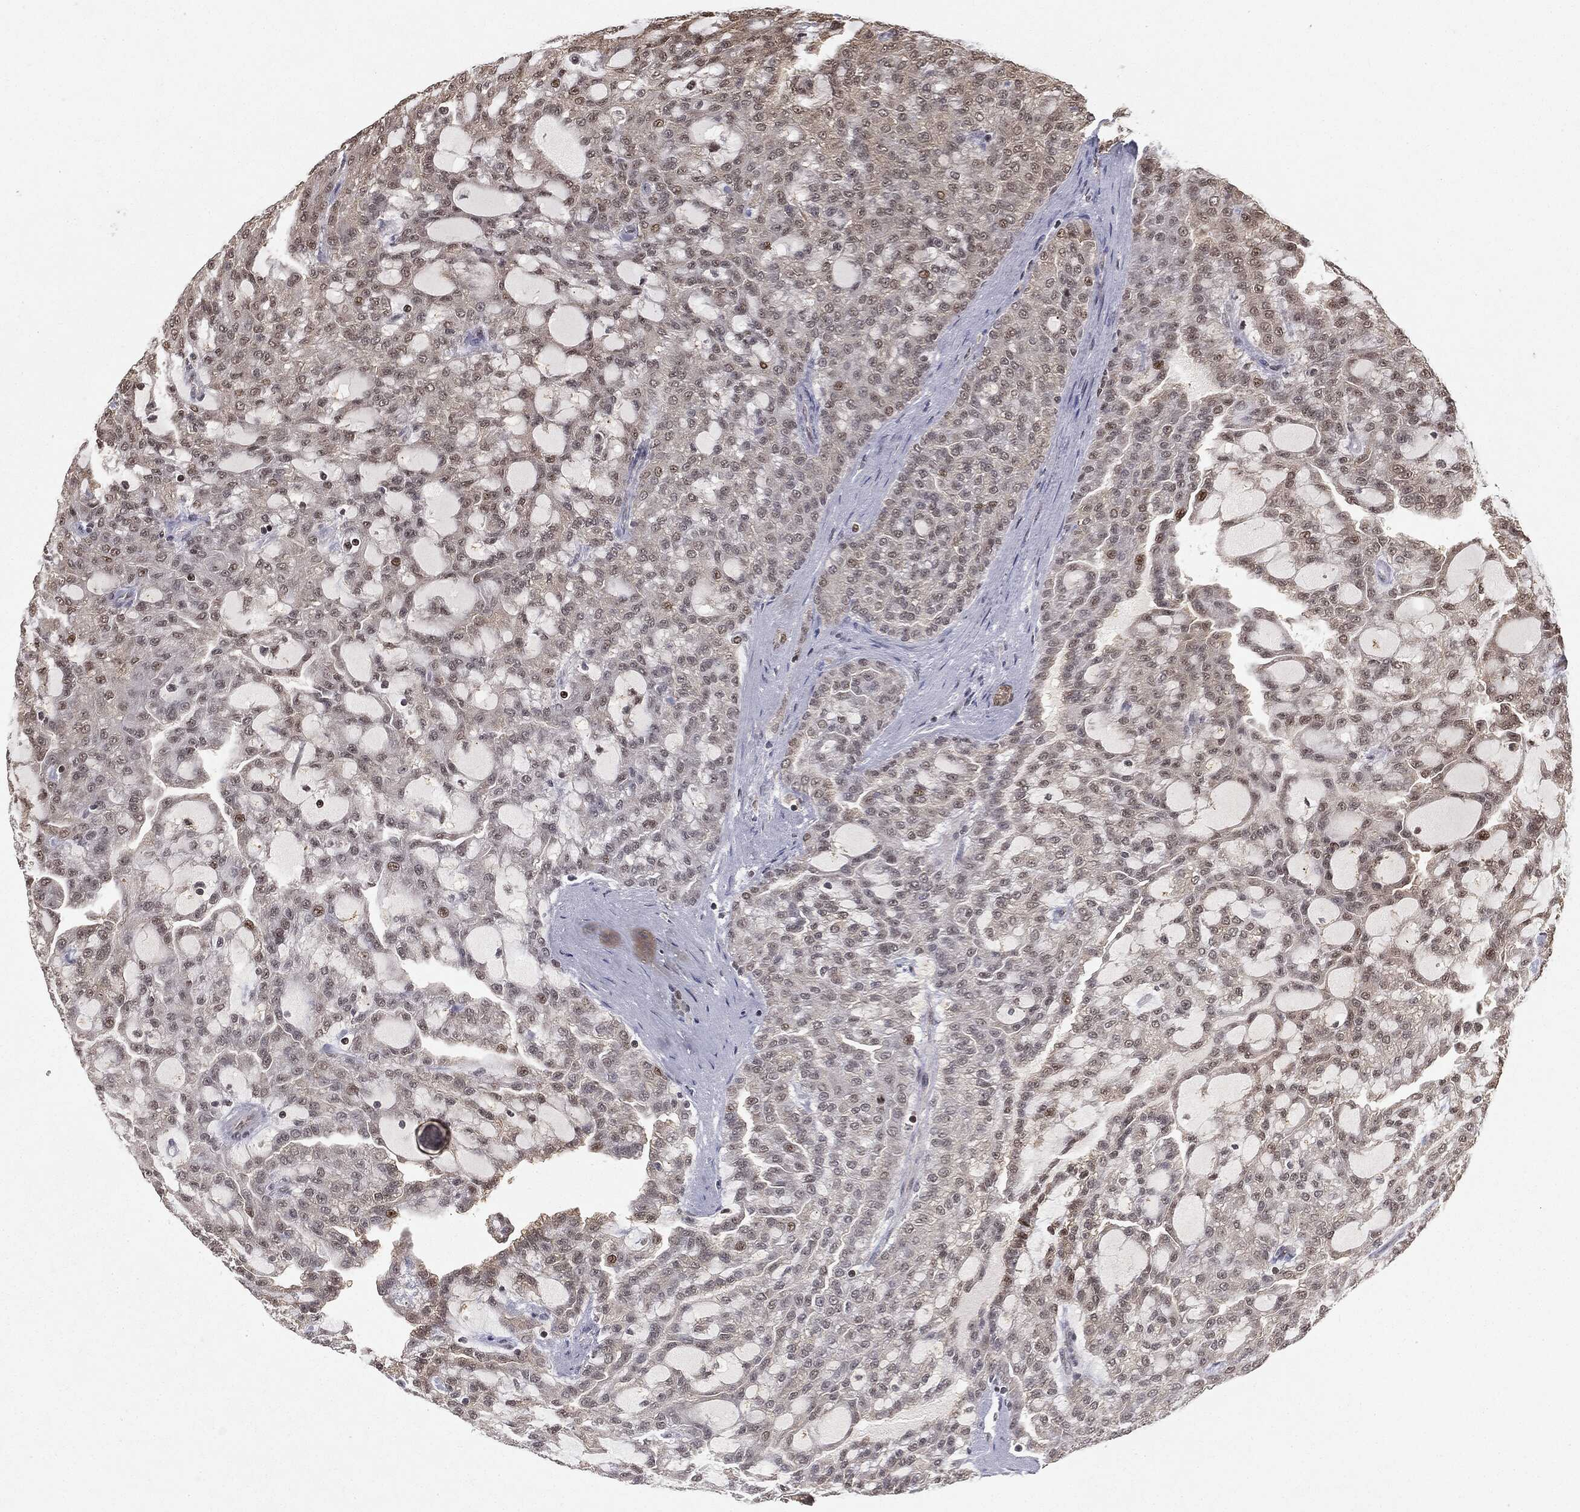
{"staining": {"intensity": "weak", "quantity": "<25%", "location": "nuclear"}, "tissue": "renal cancer", "cell_type": "Tumor cells", "image_type": "cancer", "snomed": [{"axis": "morphology", "description": "Adenocarcinoma, NOS"}, {"axis": "topography", "description": "Kidney"}], "caption": "Tumor cells show no significant staining in renal adenocarcinoma.", "gene": "ZNHIT6", "patient": {"sex": "male", "age": 63}}